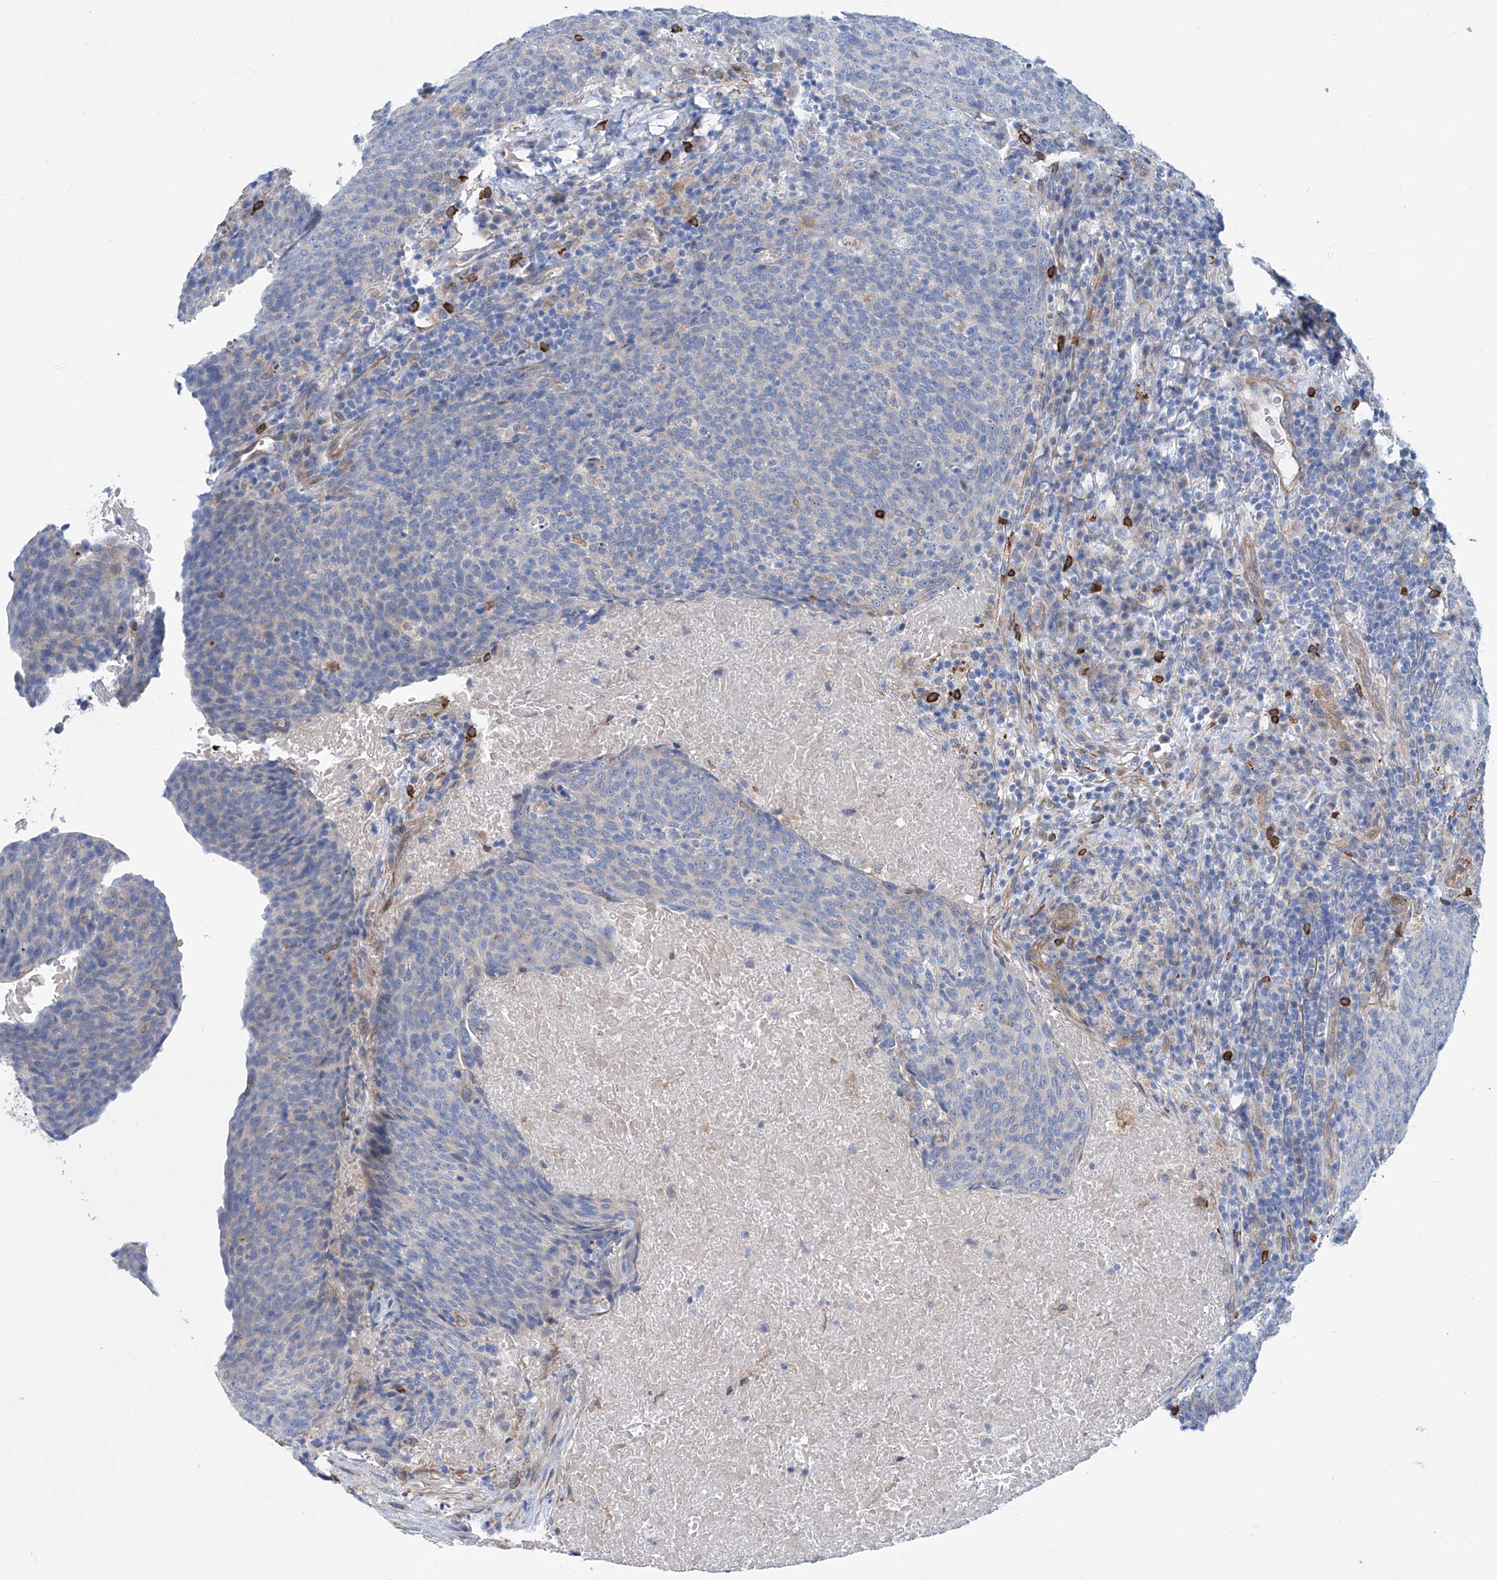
{"staining": {"intensity": "negative", "quantity": "none", "location": "none"}, "tissue": "head and neck cancer", "cell_type": "Tumor cells", "image_type": "cancer", "snomed": [{"axis": "morphology", "description": "Squamous cell carcinoma, NOS"}, {"axis": "morphology", "description": "Squamous cell carcinoma, metastatic, NOS"}, {"axis": "topography", "description": "Lymph node"}, {"axis": "topography", "description": "Head-Neck"}], "caption": "Image shows no significant protein positivity in tumor cells of head and neck squamous cell carcinoma.", "gene": "TNN", "patient": {"sex": "male", "age": 62}}